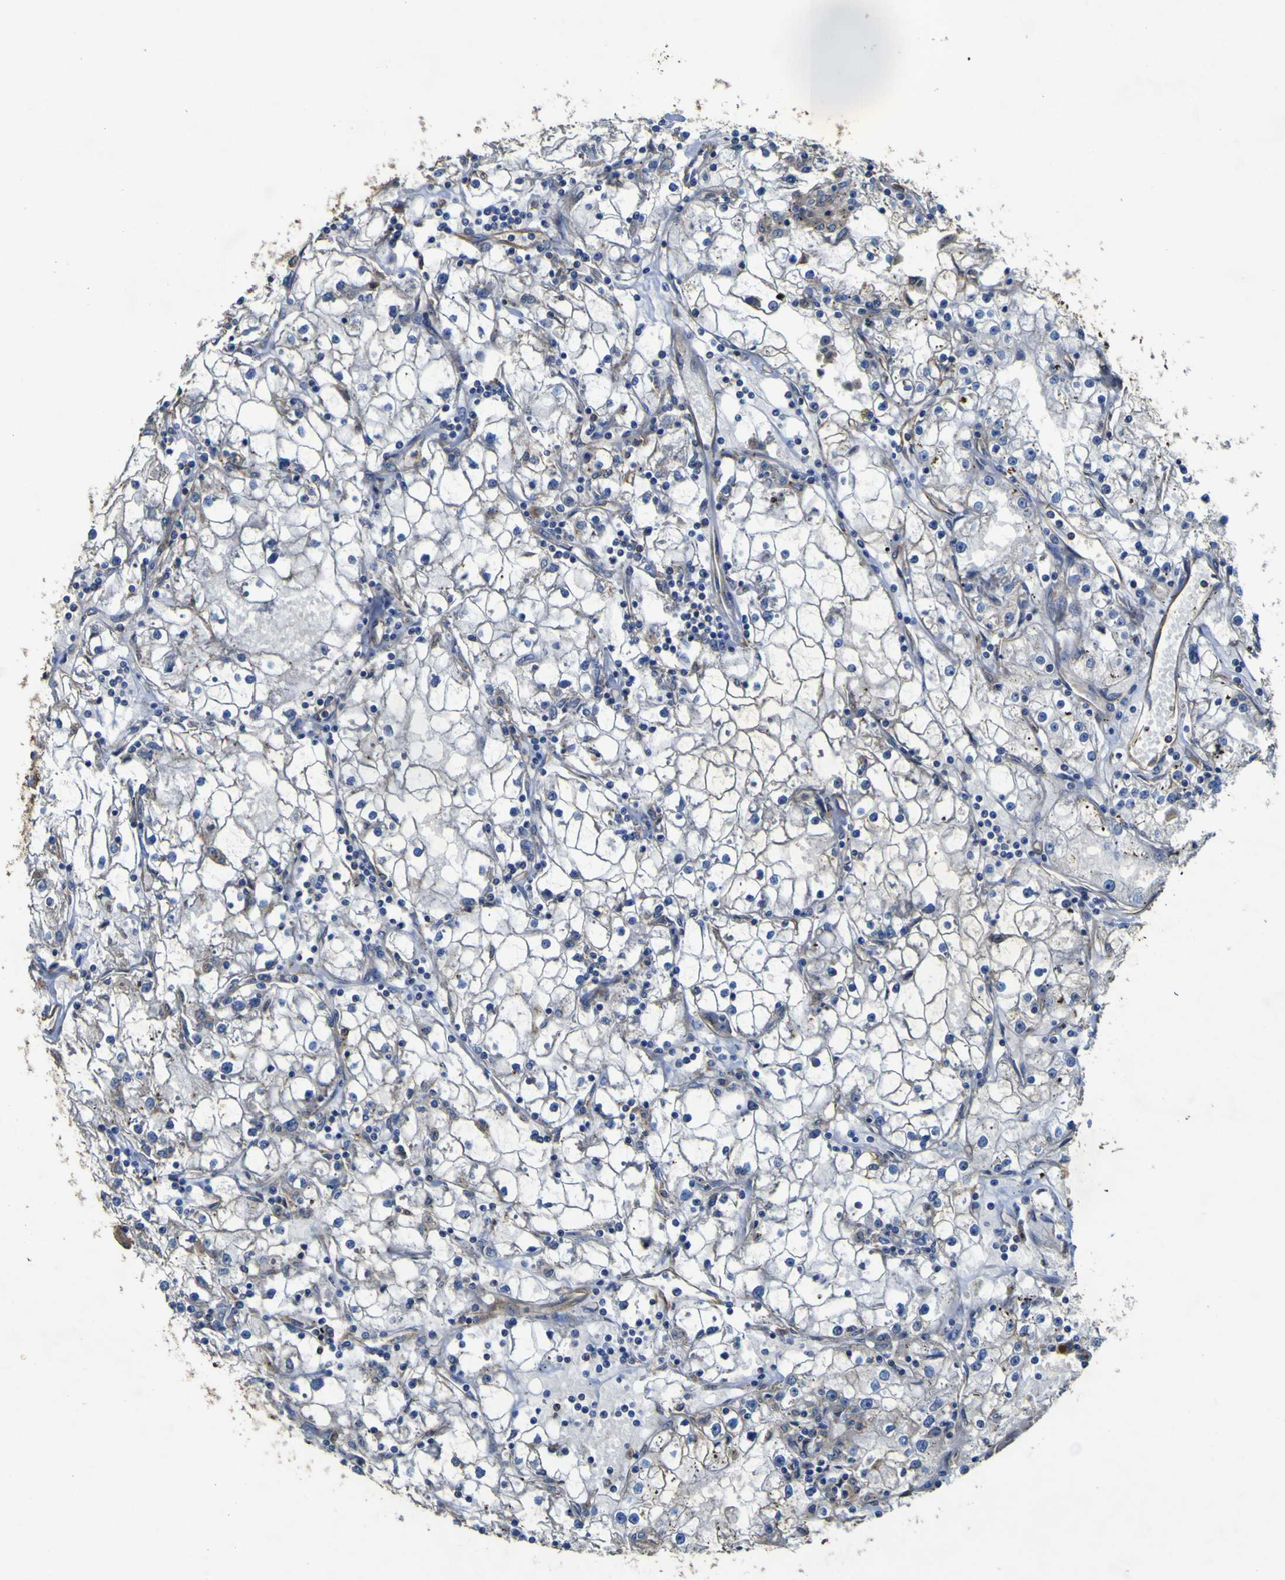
{"staining": {"intensity": "weak", "quantity": "<25%", "location": "cytoplasmic/membranous"}, "tissue": "renal cancer", "cell_type": "Tumor cells", "image_type": "cancer", "snomed": [{"axis": "morphology", "description": "Adenocarcinoma, NOS"}, {"axis": "topography", "description": "Kidney"}], "caption": "This is an immunohistochemistry histopathology image of renal cancer (adenocarcinoma). There is no staining in tumor cells.", "gene": "TNFSF15", "patient": {"sex": "male", "age": 56}}